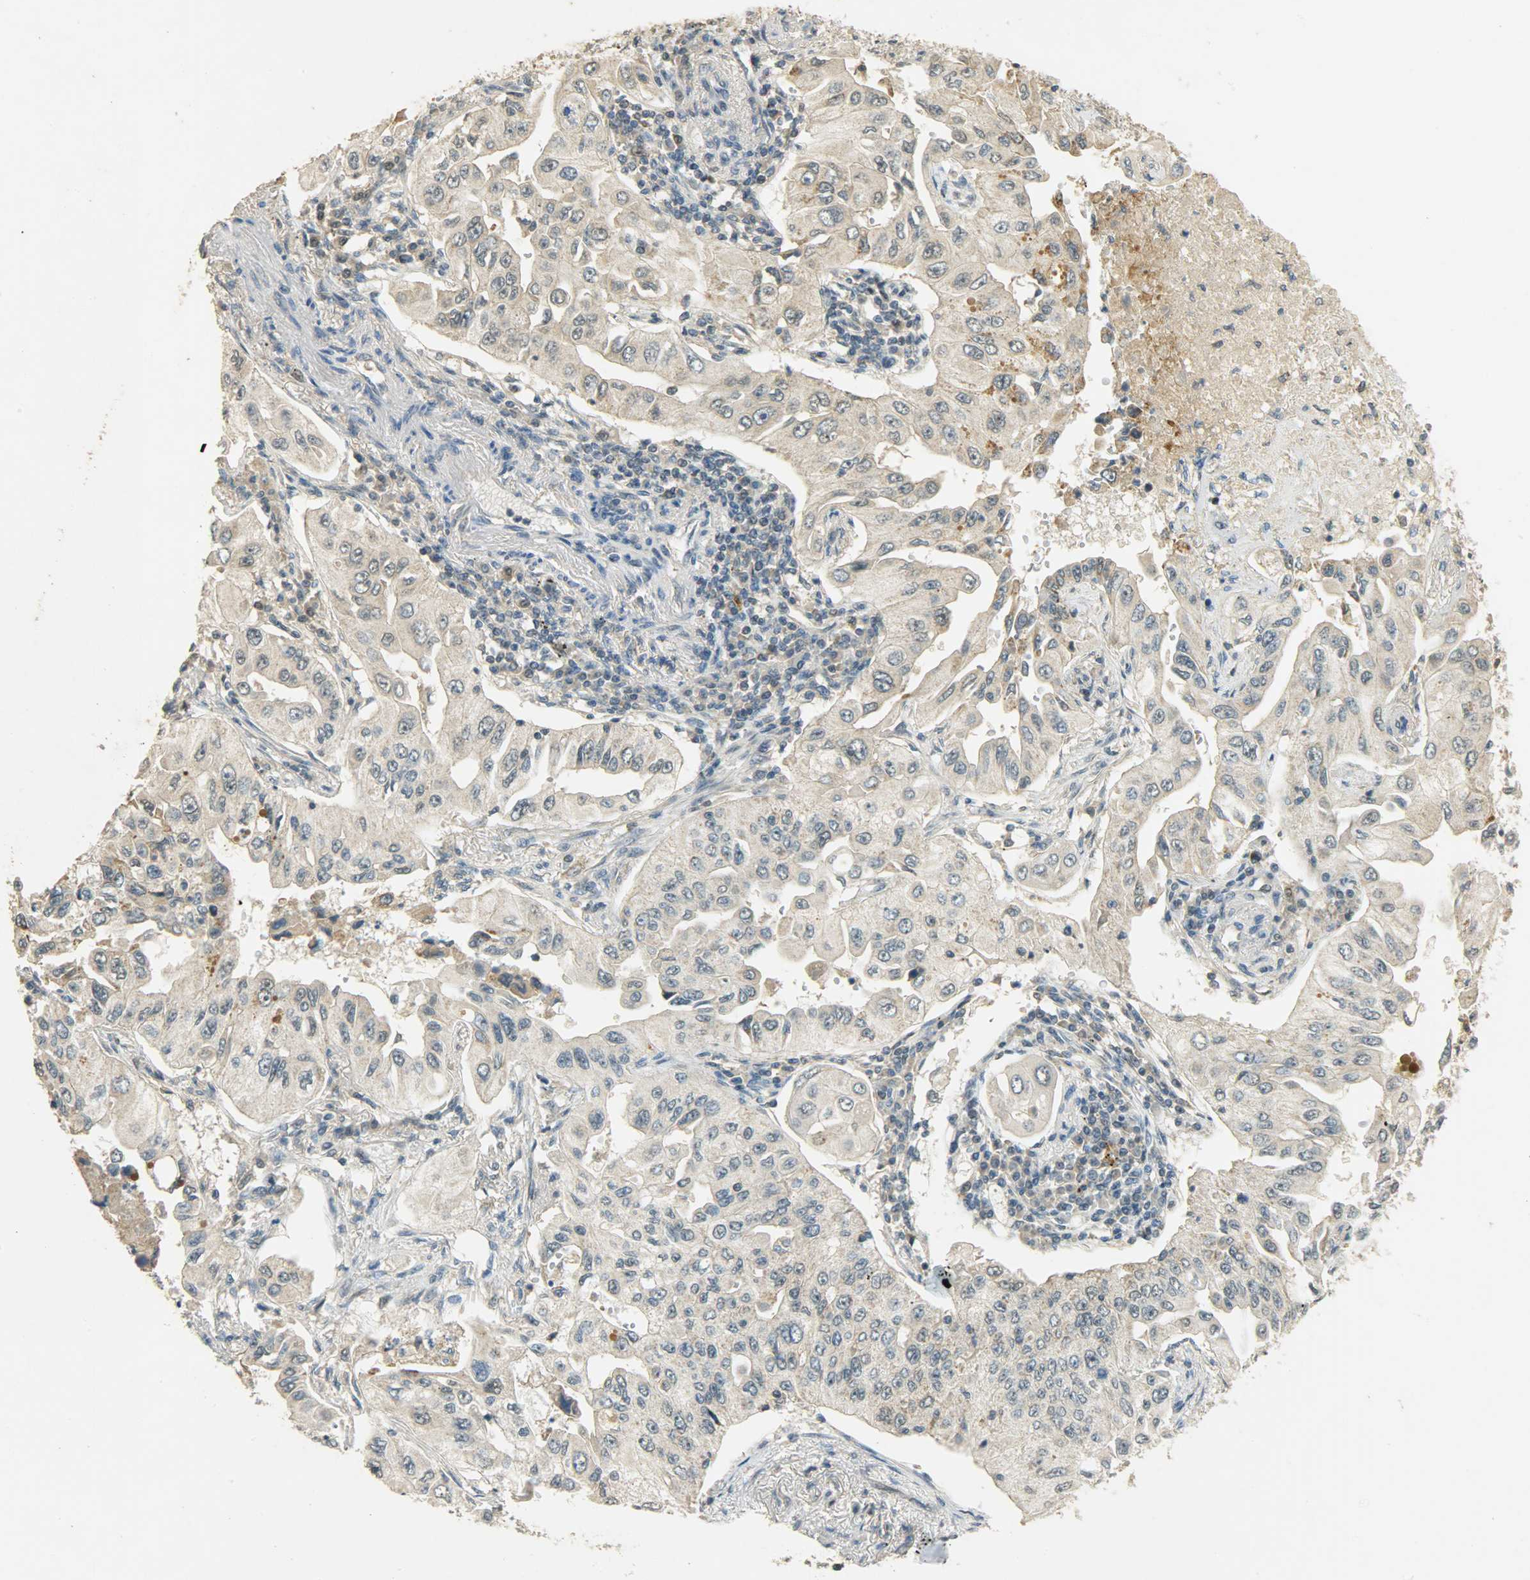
{"staining": {"intensity": "weak", "quantity": ">75%", "location": "cytoplasmic/membranous"}, "tissue": "lung cancer", "cell_type": "Tumor cells", "image_type": "cancer", "snomed": [{"axis": "morphology", "description": "Adenocarcinoma, NOS"}, {"axis": "topography", "description": "Lung"}], "caption": "Immunohistochemical staining of human lung adenocarcinoma shows low levels of weak cytoplasmic/membranous expression in approximately >75% of tumor cells.", "gene": "HDHD5", "patient": {"sex": "male", "age": 84}}